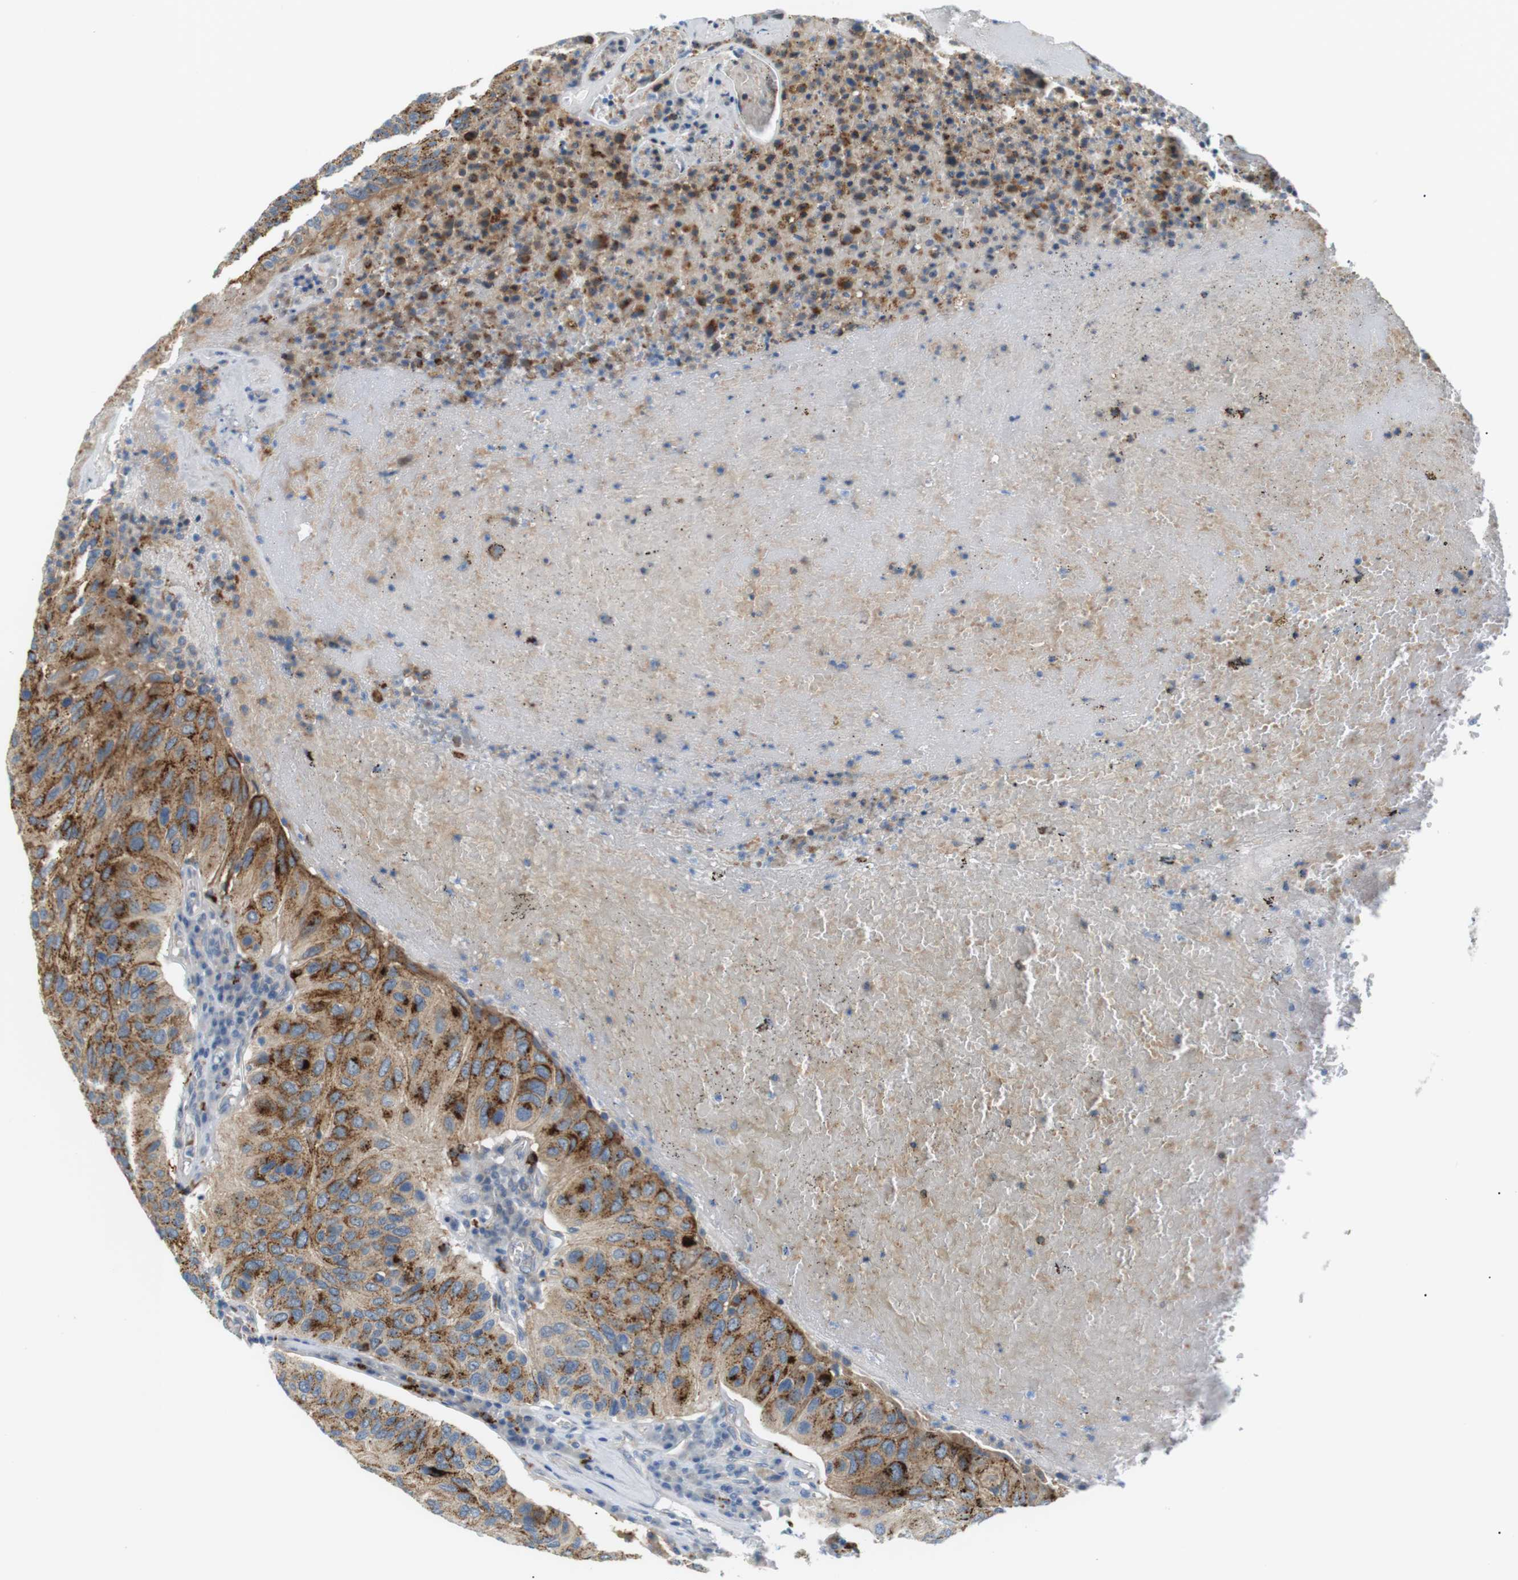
{"staining": {"intensity": "moderate", "quantity": ">75%", "location": "cytoplasmic/membranous"}, "tissue": "urothelial cancer", "cell_type": "Tumor cells", "image_type": "cancer", "snomed": [{"axis": "morphology", "description": "Urothelial carcinoma, High grade"}, {"axis": "topography", "description": "Urinary bladder"}], "caption": "Protein positivity by immunohistochemistry demonstrates moderate cytoplasmic/membranous positivity in approximately >75% of tumor cells in urothelial carcinoma (high-grade).", "gene": "B4GALNT2", "patient": {"sex": "male", "age": 66}}